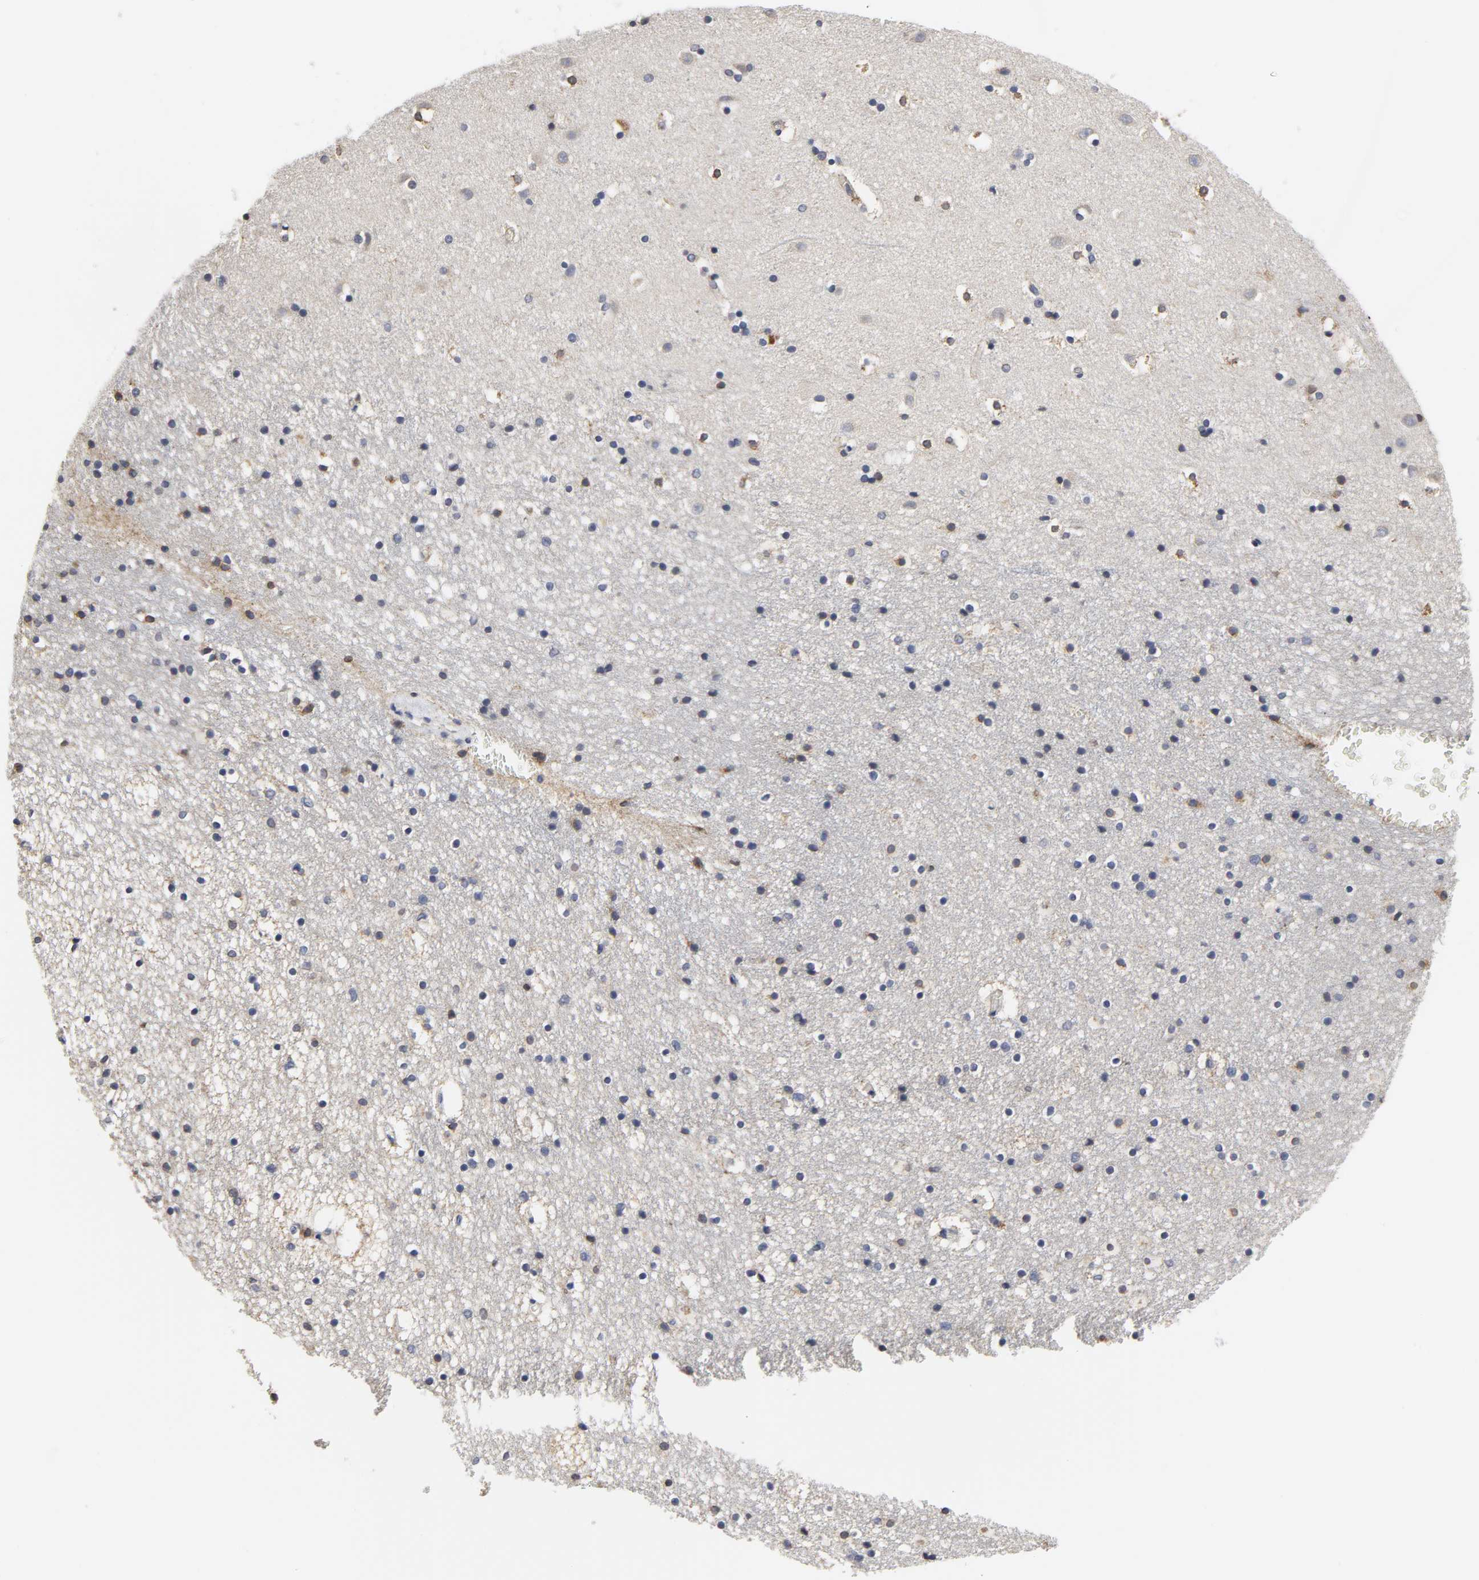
{"staining": {"intensity": "moderate", "quantity": "<25%", "location": "cytoplasmic/membranous"}, "tissue": "caudate", "cell_type": "Glial cells", "image_type": "normal", "snomed": [{"axis": "morphology", "description": "Normal tissue, NOS"}, {"axis": "topography", "description": "Lateral ventricle wall"}], "caption": "A photomicrograph of human caudate stained for a protein reveals moderate cytoplasmic/membranous brown staining in glial cells.", "gene": "HCK", "patient": {"sex": "male", "age": 45}}